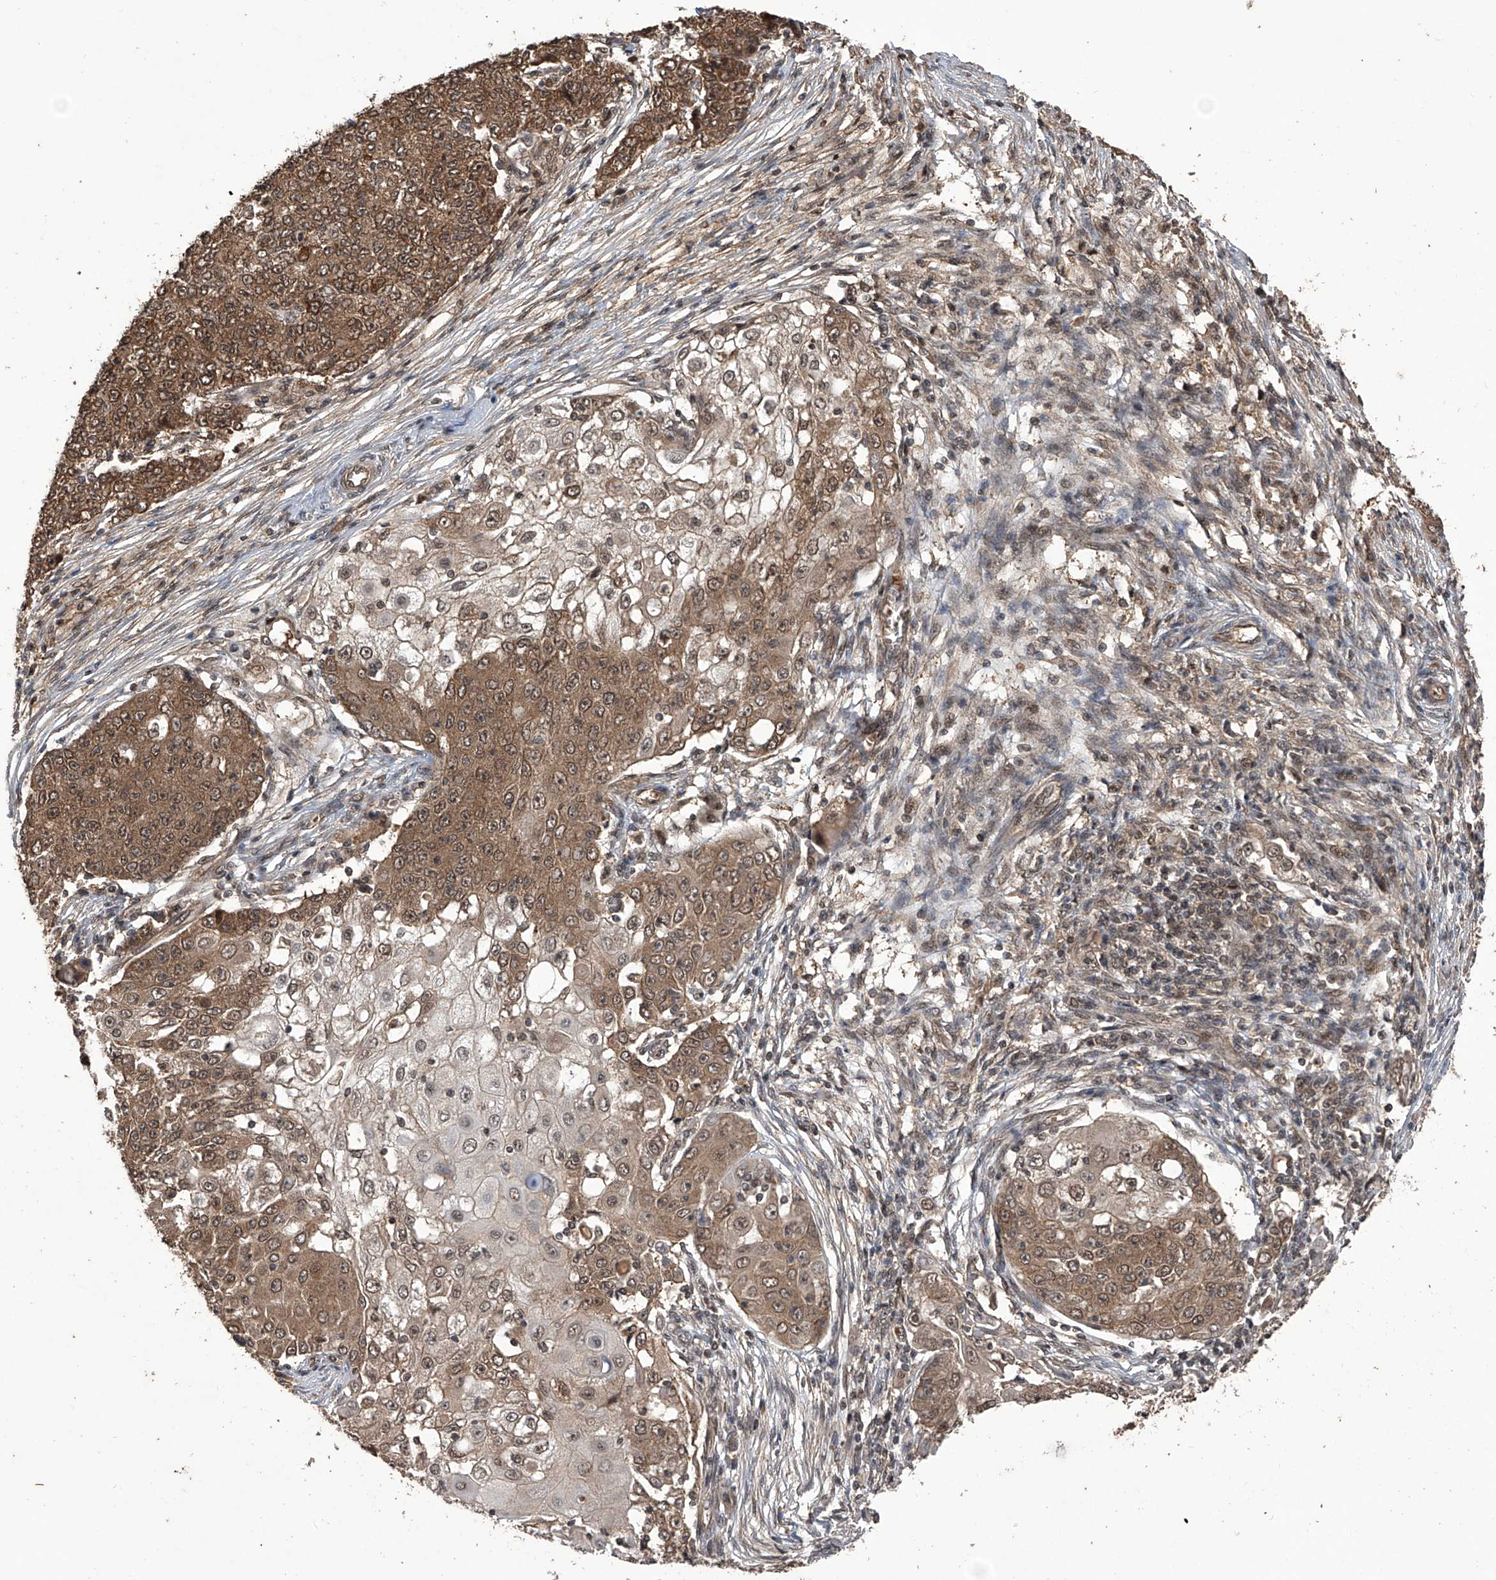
{"staining": {"intensity": "moderate", "quantity": ">75%", "location": "cytoplasmic/membranous,nuclear"}, "tissue": "ovarian cancer", "cell_type": "Tumor cells", "image_type": "cancer", "snomed": [{"axis": "morphology", "description": "Carcinoma, endometroid"}, {"axis": "topography", "description": "Ovary"}], "caption": "The photomicrograph displays a brown stain indicating the presence of a protein in the cytoplasmic/membranous and nuclear of tumor cells in ovarian cancer (endometroid carcinoma).", "gene": "LYSMD4", "patient": {"sex": "female", "age": 42}}